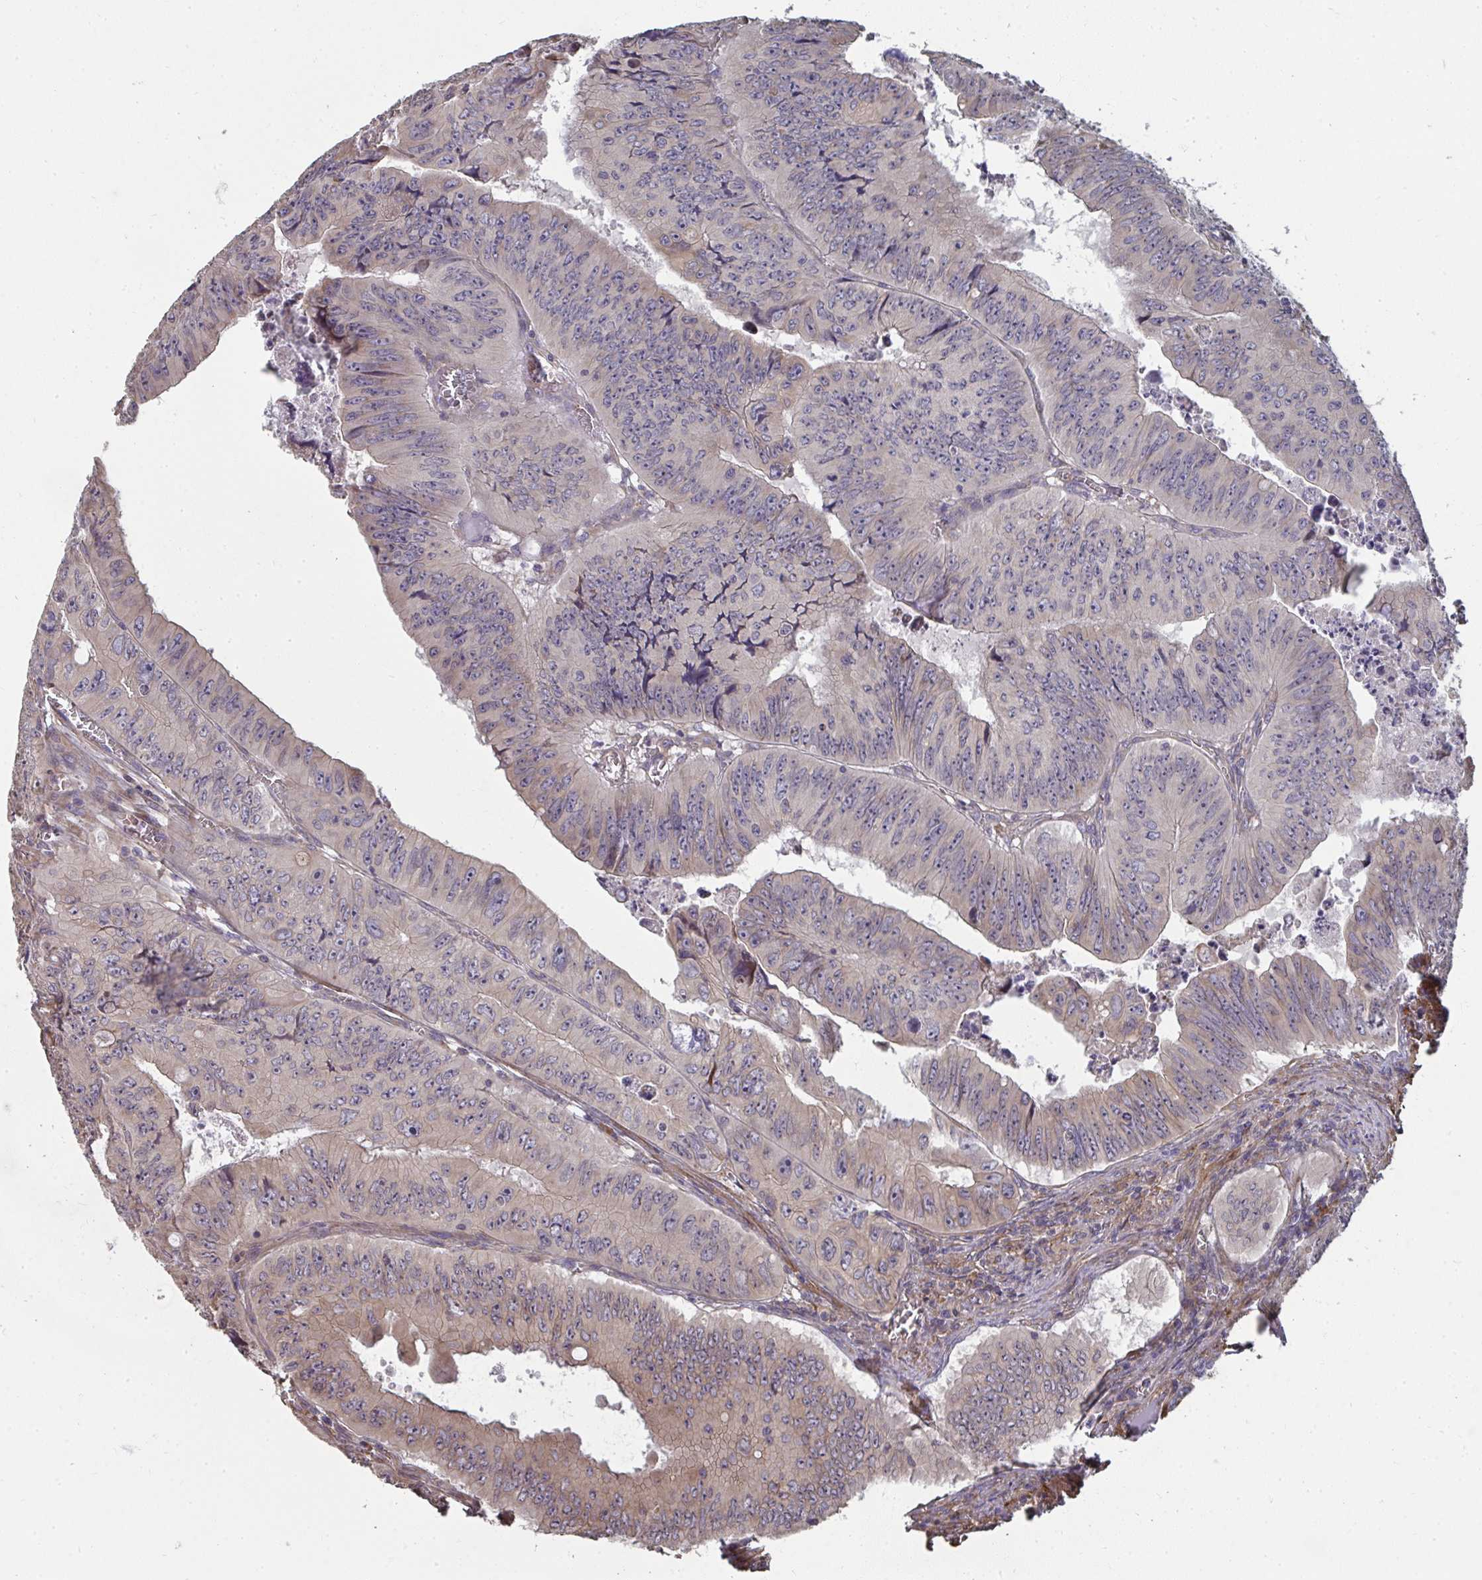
{"staining": {"intensity": "weak", "quantity": "<25%", "location": "cytoplasmic/membranous"}, "tissue": "colorectal cancer", "cell_type": "Tumor cells", "image_type": "cancer", "snomed": [{"axis": "morphology", "description": "Adenocarcinoma, NOS"}, {"axis": "topography", "description": "Colon"}], "caption": "The IHC image has no significant positivity in tumor cells of adenocarcinoma (colorectal) tissue.", "gene": "ZFYVE28", "patient": {"sex": "female", "age": 84}}